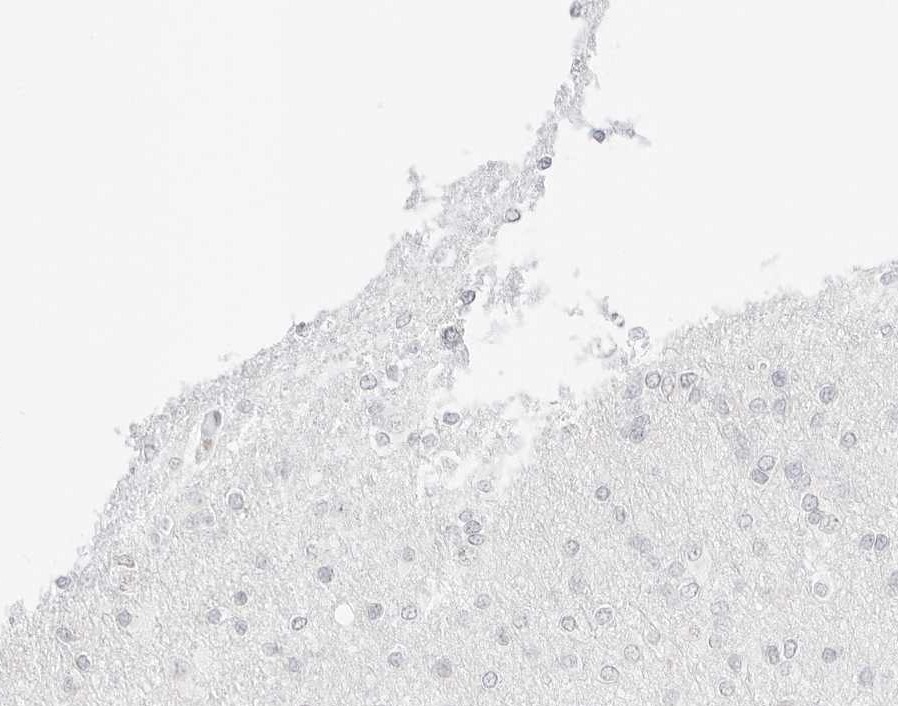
{"staining": {"intensity": "negative", "quantity": "none", "location": "none"}, "tissue": "glioma", "cell_type": "Tumor cells", "image_type": "cancer", "snomed": [{"axis": "morphology", "description": "Glioma, malignant, High grade"}, {"axis": "topography", "description": "Cerebral cortex"}], "caption": "There is no significant positivity in tumor cells of high-grade glioma (malignant).", "gene": "FBLN5", "patient": {"sex": "female", "age": 36}}